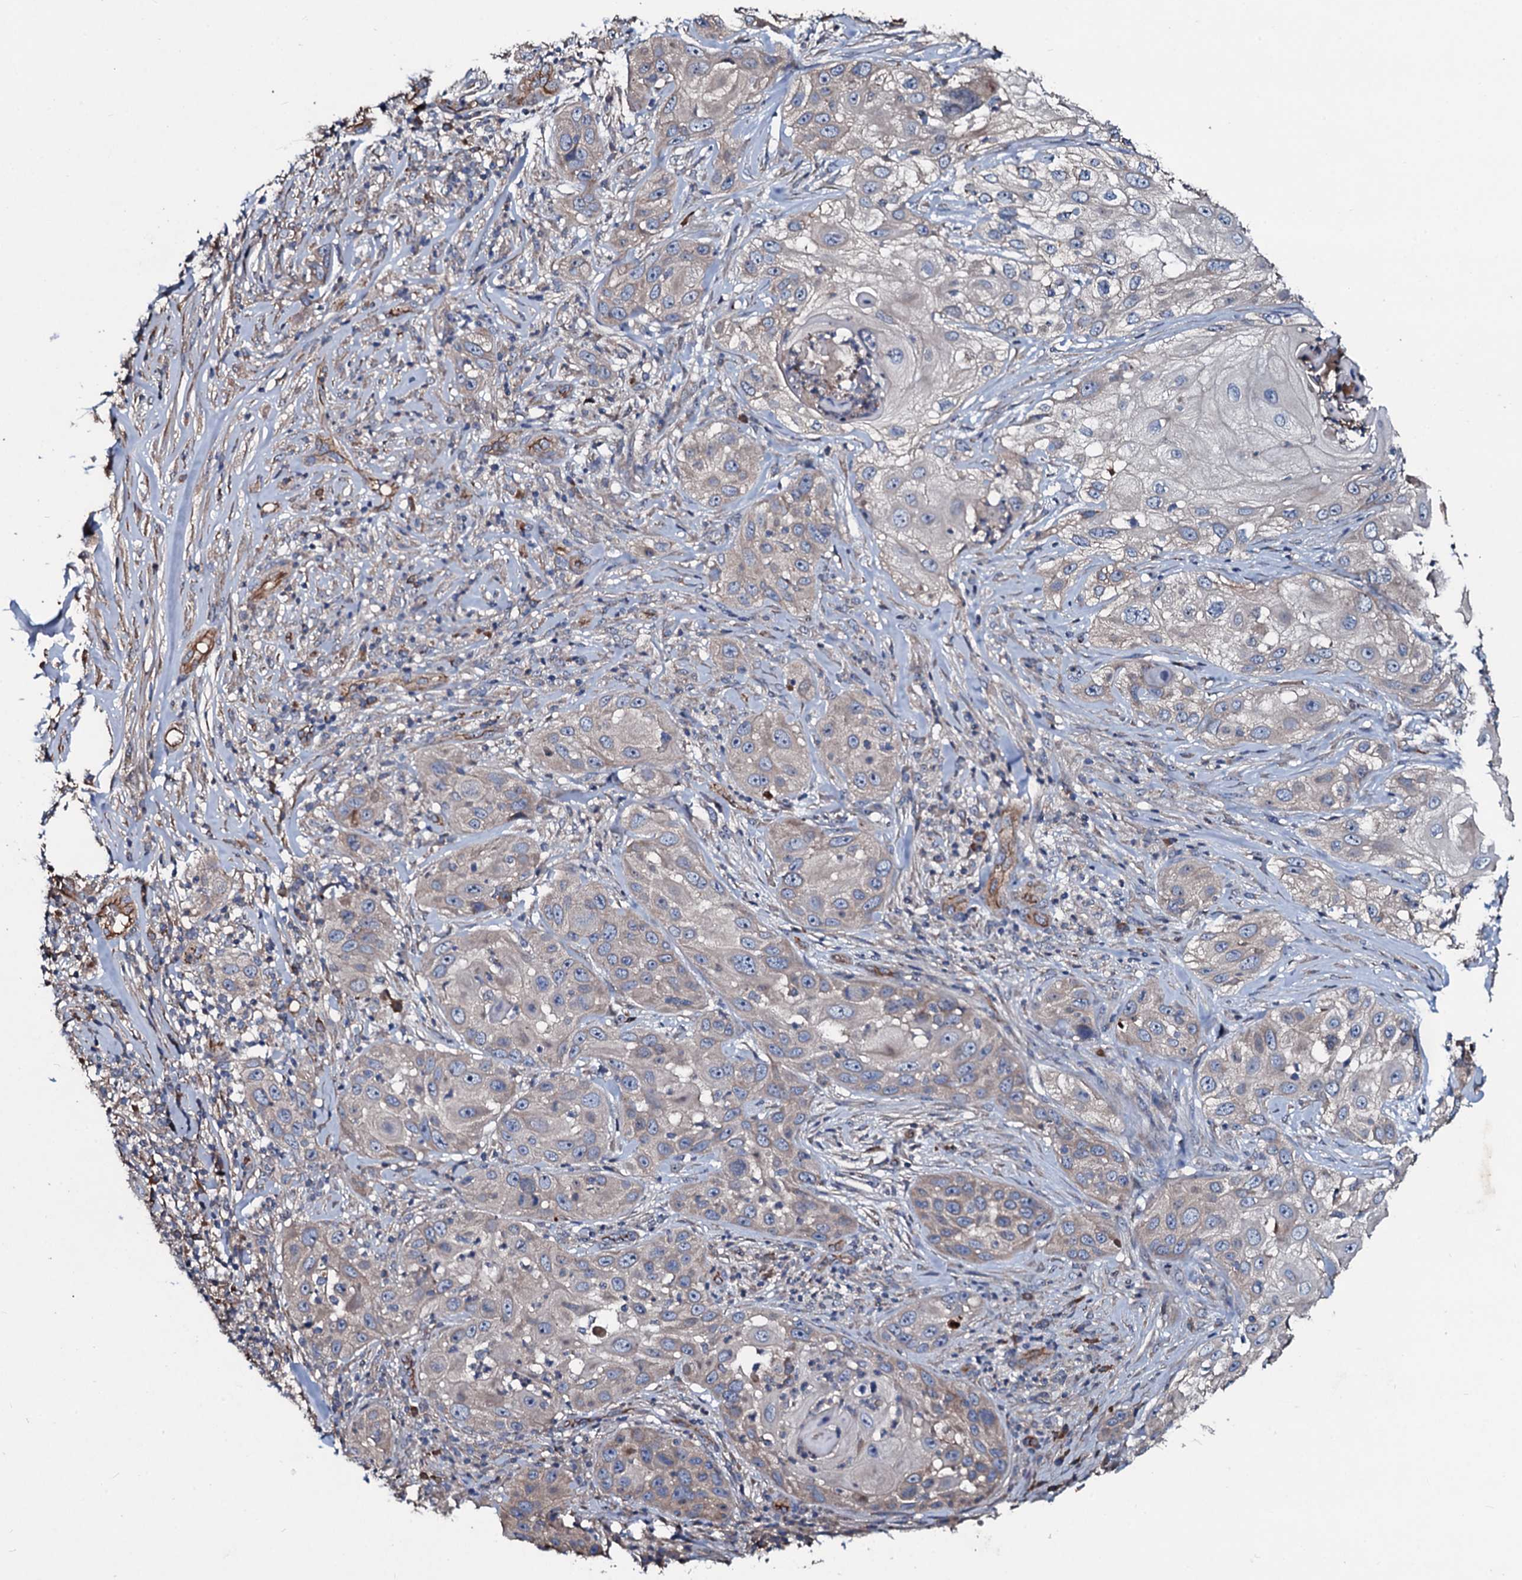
{"staining": {"intensity": "weak", "quantity": "<25%", "location": "cytoplasmic/membranous"}, "tissue": "skin cancer", "cell_type": "Tumor cells", "image_type": "cancer", "snomed": [{"axis": "morphology", "description": "Squamous cell carcinoma, NOS"}, {"axis": "topography", "description": "Skin"}], "caption": "This is a histopathology image of immunohistochemistry staining of skin cancer, which shows no positivity in tumor cells. Nuclei are stained in blue.", "gene": "DMAC2", "patient": {"sex": "female", "age": 44}}